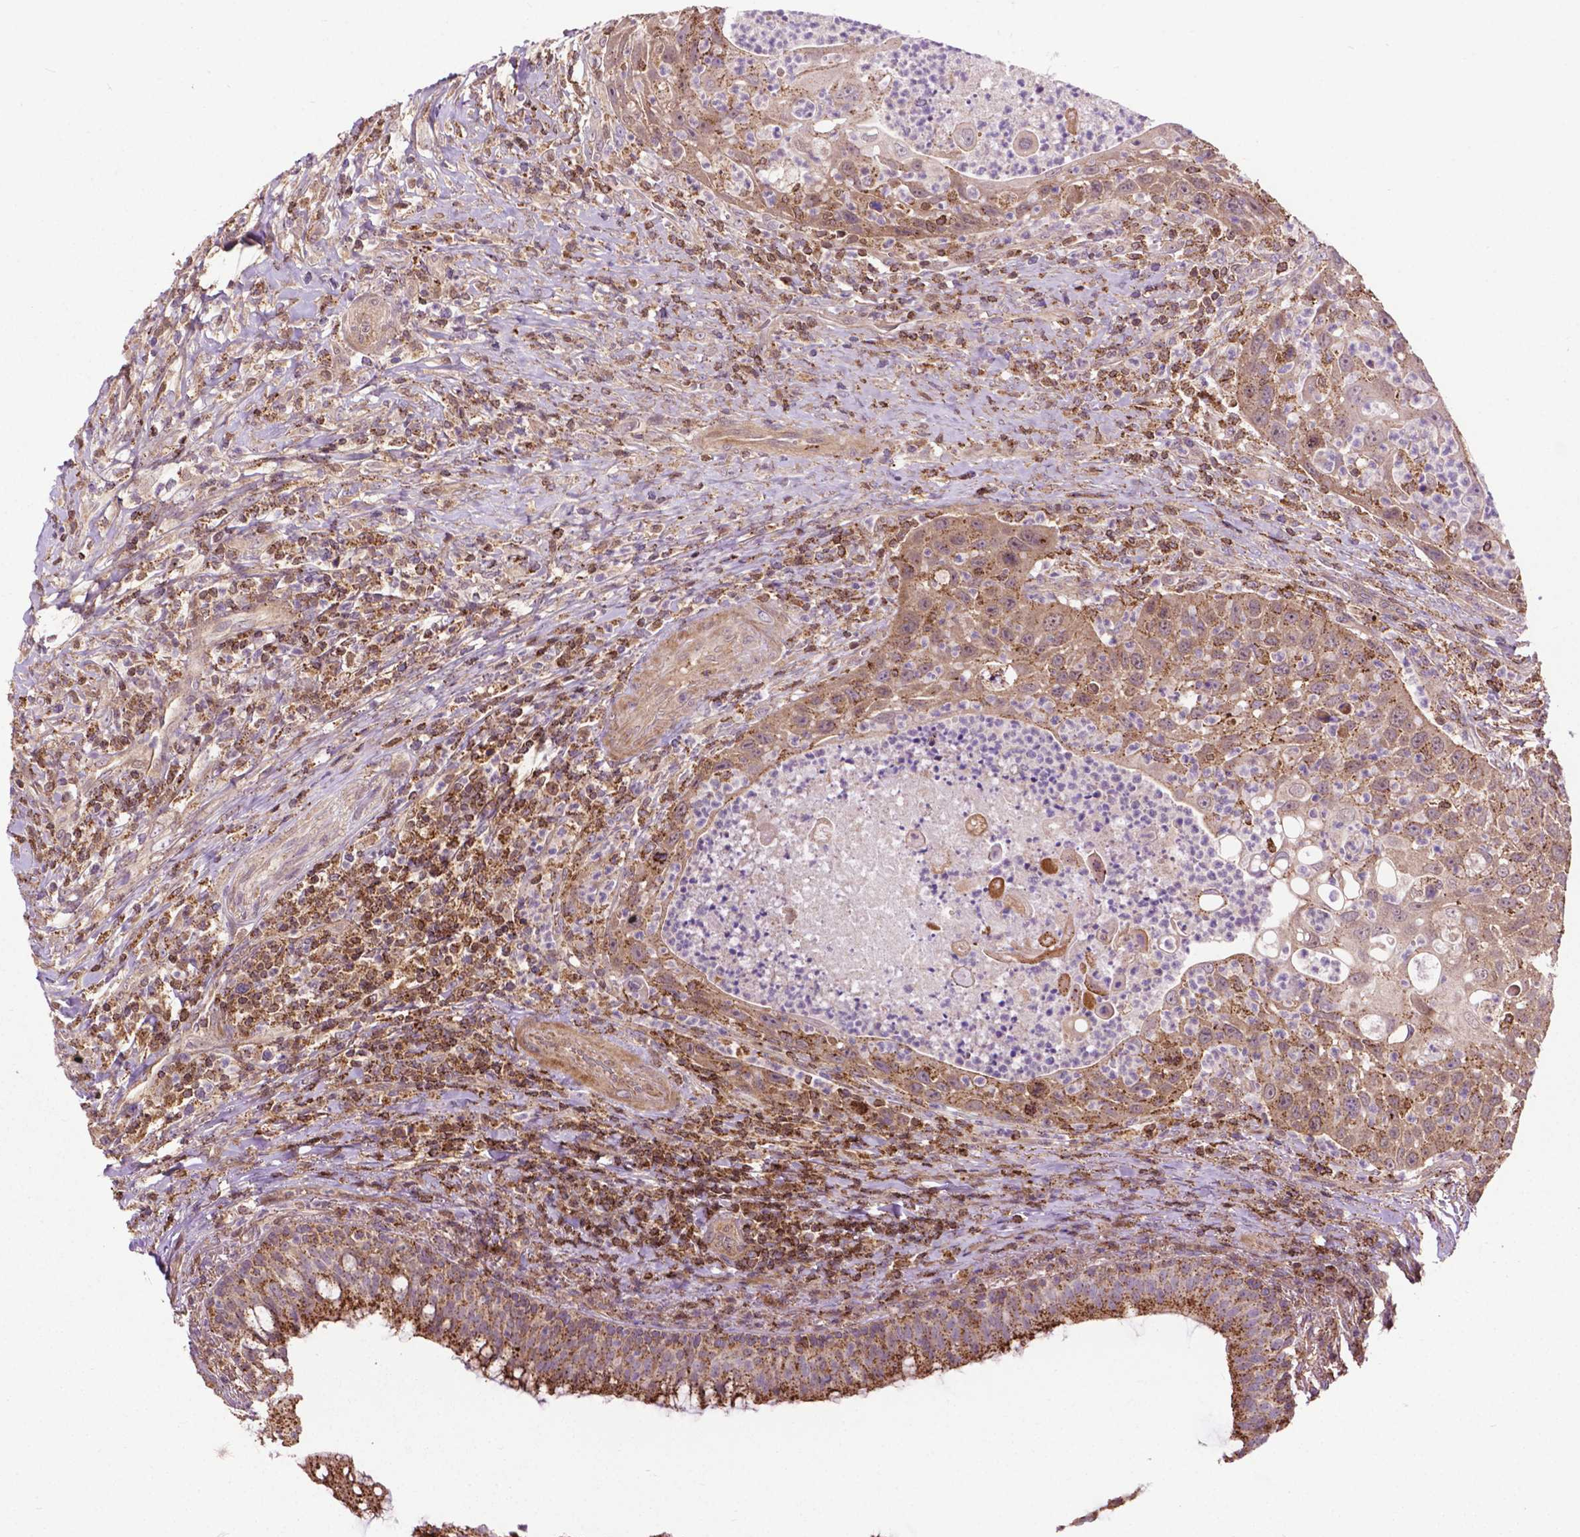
{"staining": {"intensity": "moderate", "quantity": ">75%", "location": "cytoplasmic/membranous"}, "tissue": "head and neck cancer", "cell_type": "Tumor cells", "image_type": "cancer", "snomed": [{"axis": "morphology", "description": "Squamous cell carcinoma, NOS"}, {"axis": "topography", "description": "Head-Neck"}], "caption": "Protein staining of head and neck squamous cell carcinoma tissue displays moderate cytoplasmic/membranous expression in approximately >75% of tumor cells. The protein is stained brown, and the nuclei are stained in blue (DAB (3,3'-diaminobenzidine) IHC with brightfield microscopy, high magnification).", "gene": "CHMP4A", "patient": {"sex": "male", "age": 69}}